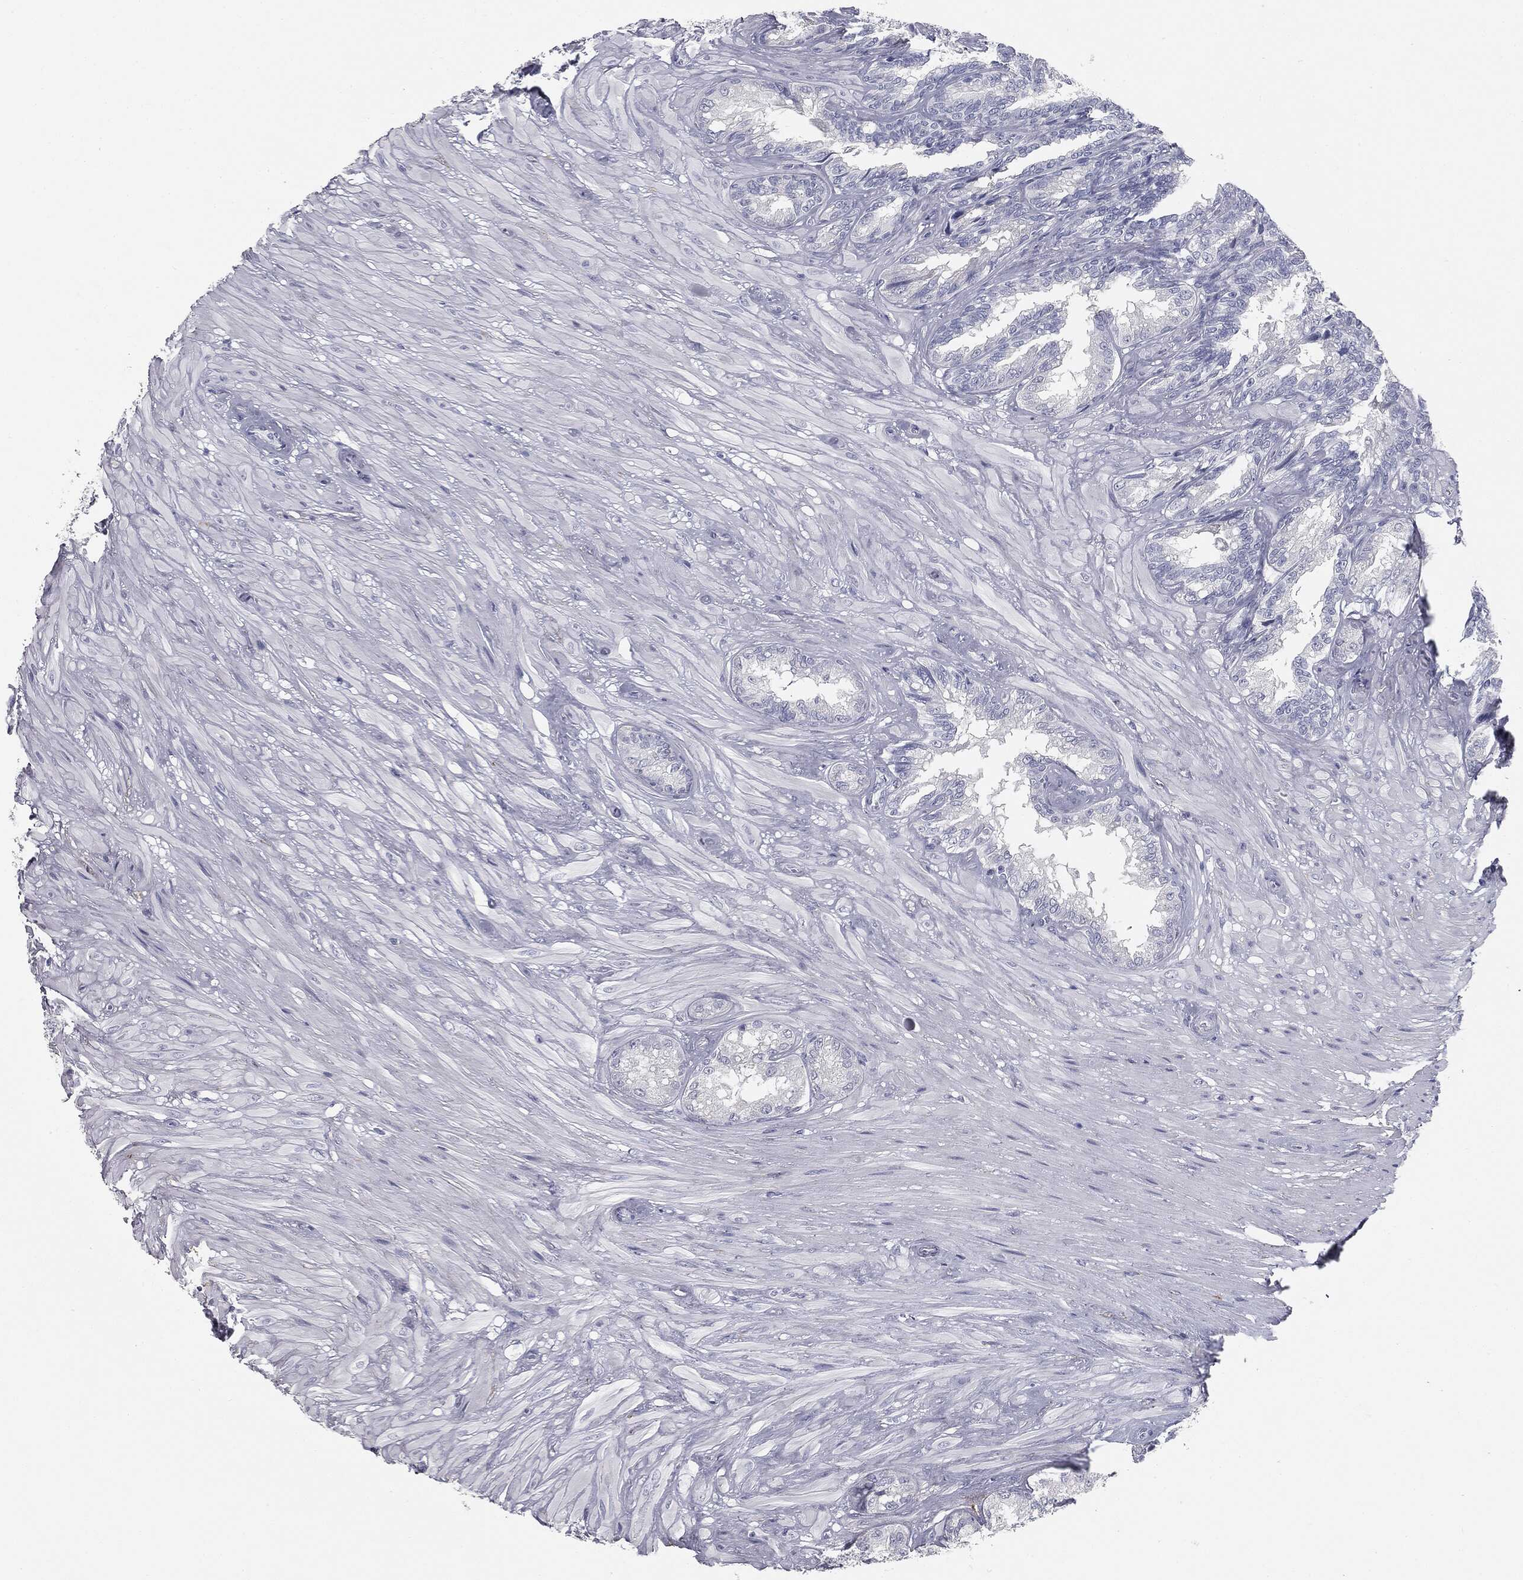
{"staining": {"intensity": "negative", "quantity": "none", "location": "none"}, "tissue": "seminal vesicle", "cell_type": "Glandular cells", "image_type": "normal", "snomed": [{"axis": "morphology", "description": "Normal tissue, NOS"}, {"axis": "topography", "description": "Seminal veicle"}], "caption": "Photomicrograph shows no significant protein staining in glandular cells of unremarkable seminal vesicle. The staining was performed using DAB to visualize the protein expression in brown, while the nuclei were stained in blue with hematoxylin (Magnification: 20x).", "gene": "MUC5AC", "patient": {"sex": "male", "age": 68}}